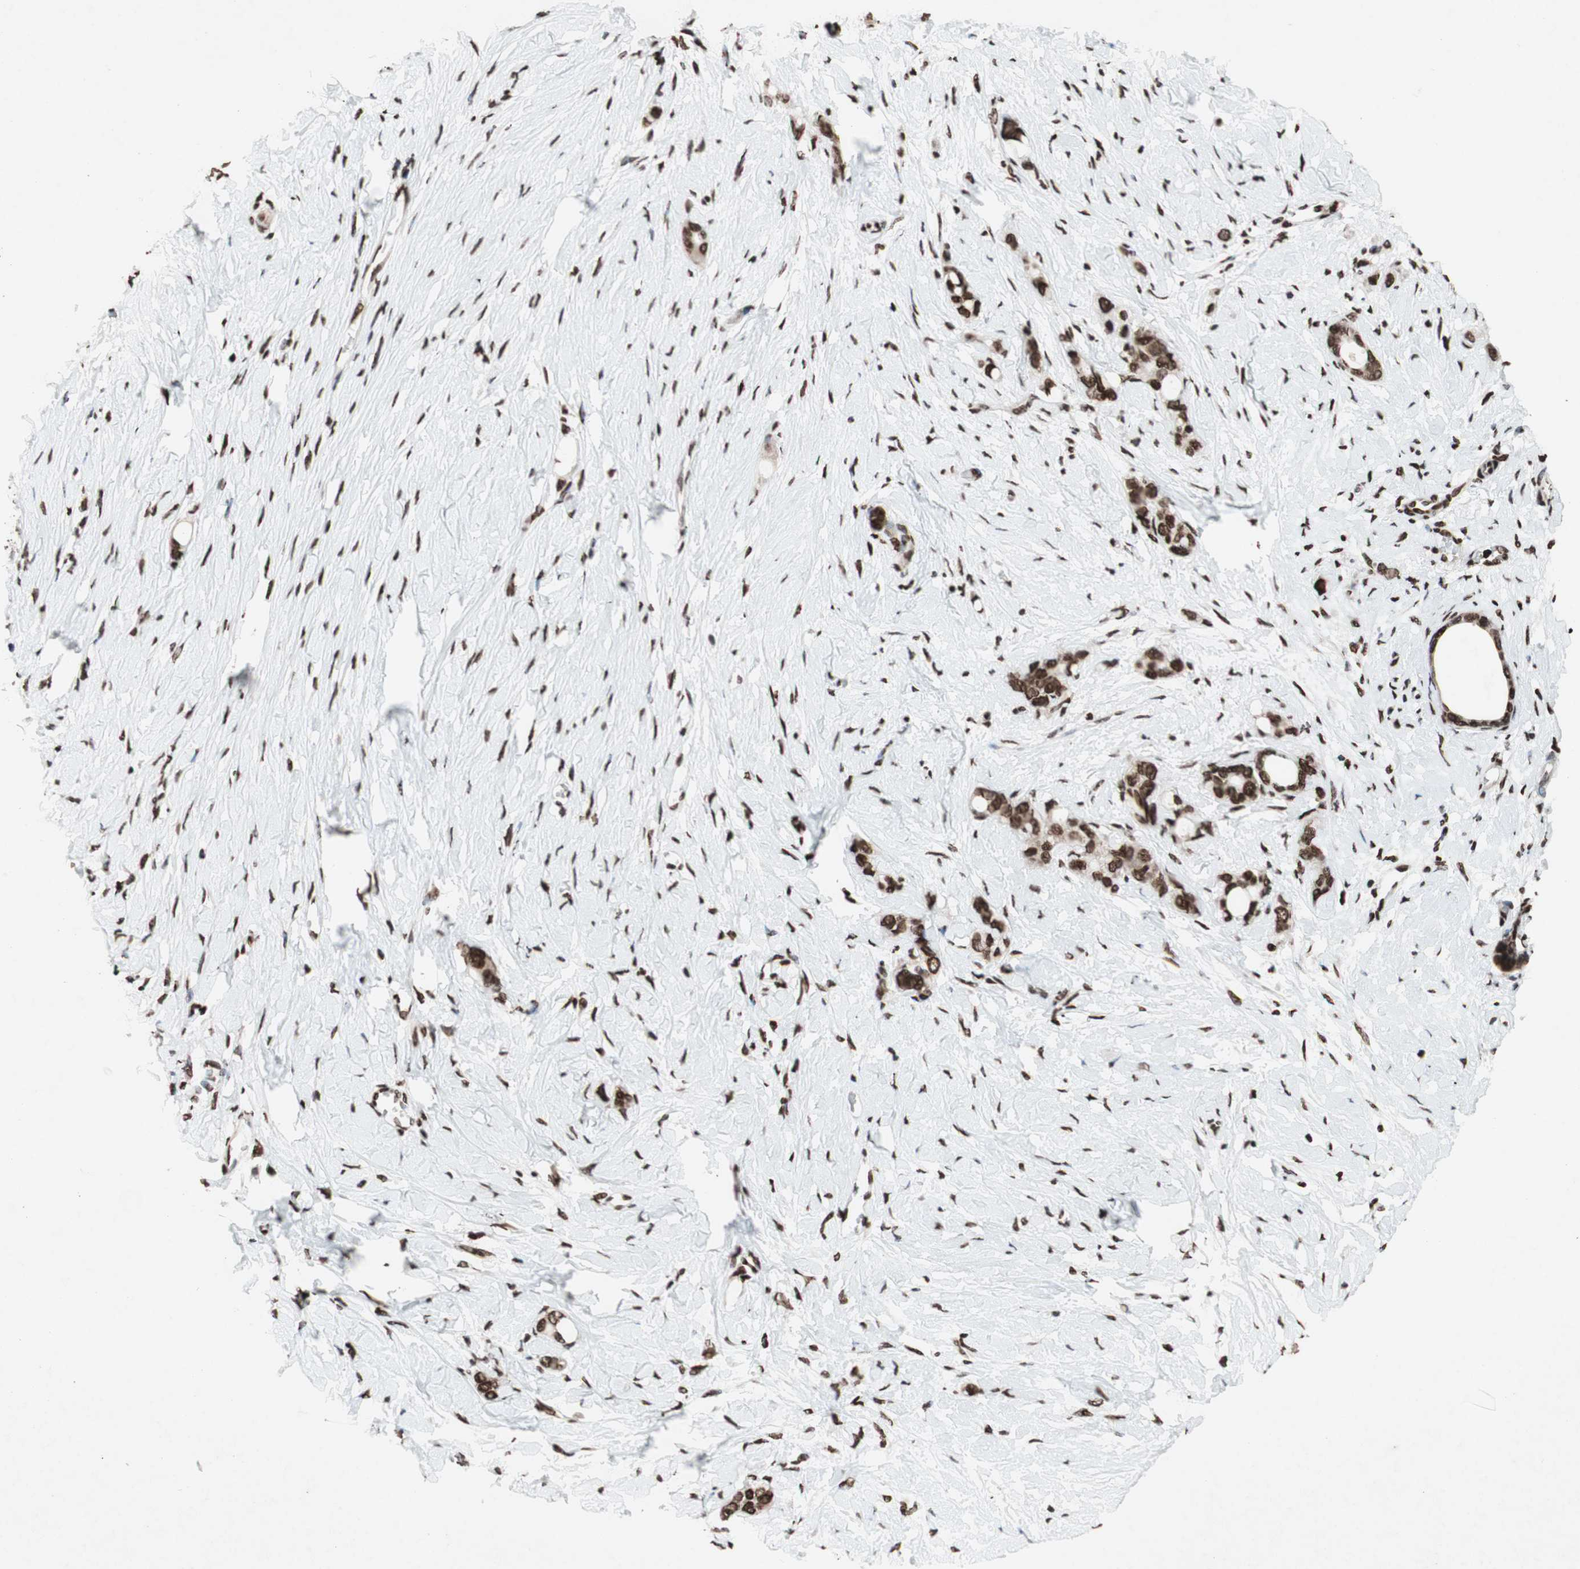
{"staining": {"intensity": "strong", "quantity": ">75%", "location": "nuclear"}, "tissue": "stomach cancer", "cell_type": "Tumor cells", "image_type": "cancer", "snomed": [{"axis": "morphology", "description": "Adenocarcinoma, NOS"}, {"axis": "topography", "description": "Stomach"}], "caption": "About >75% of tumor cells in human stomach adenocarcinoma display strong nuclear protein staining as visualized by brown immunohistochemical staining.", "gene": "NCOA3", "patient": {"sex": "female", "age": 75}}